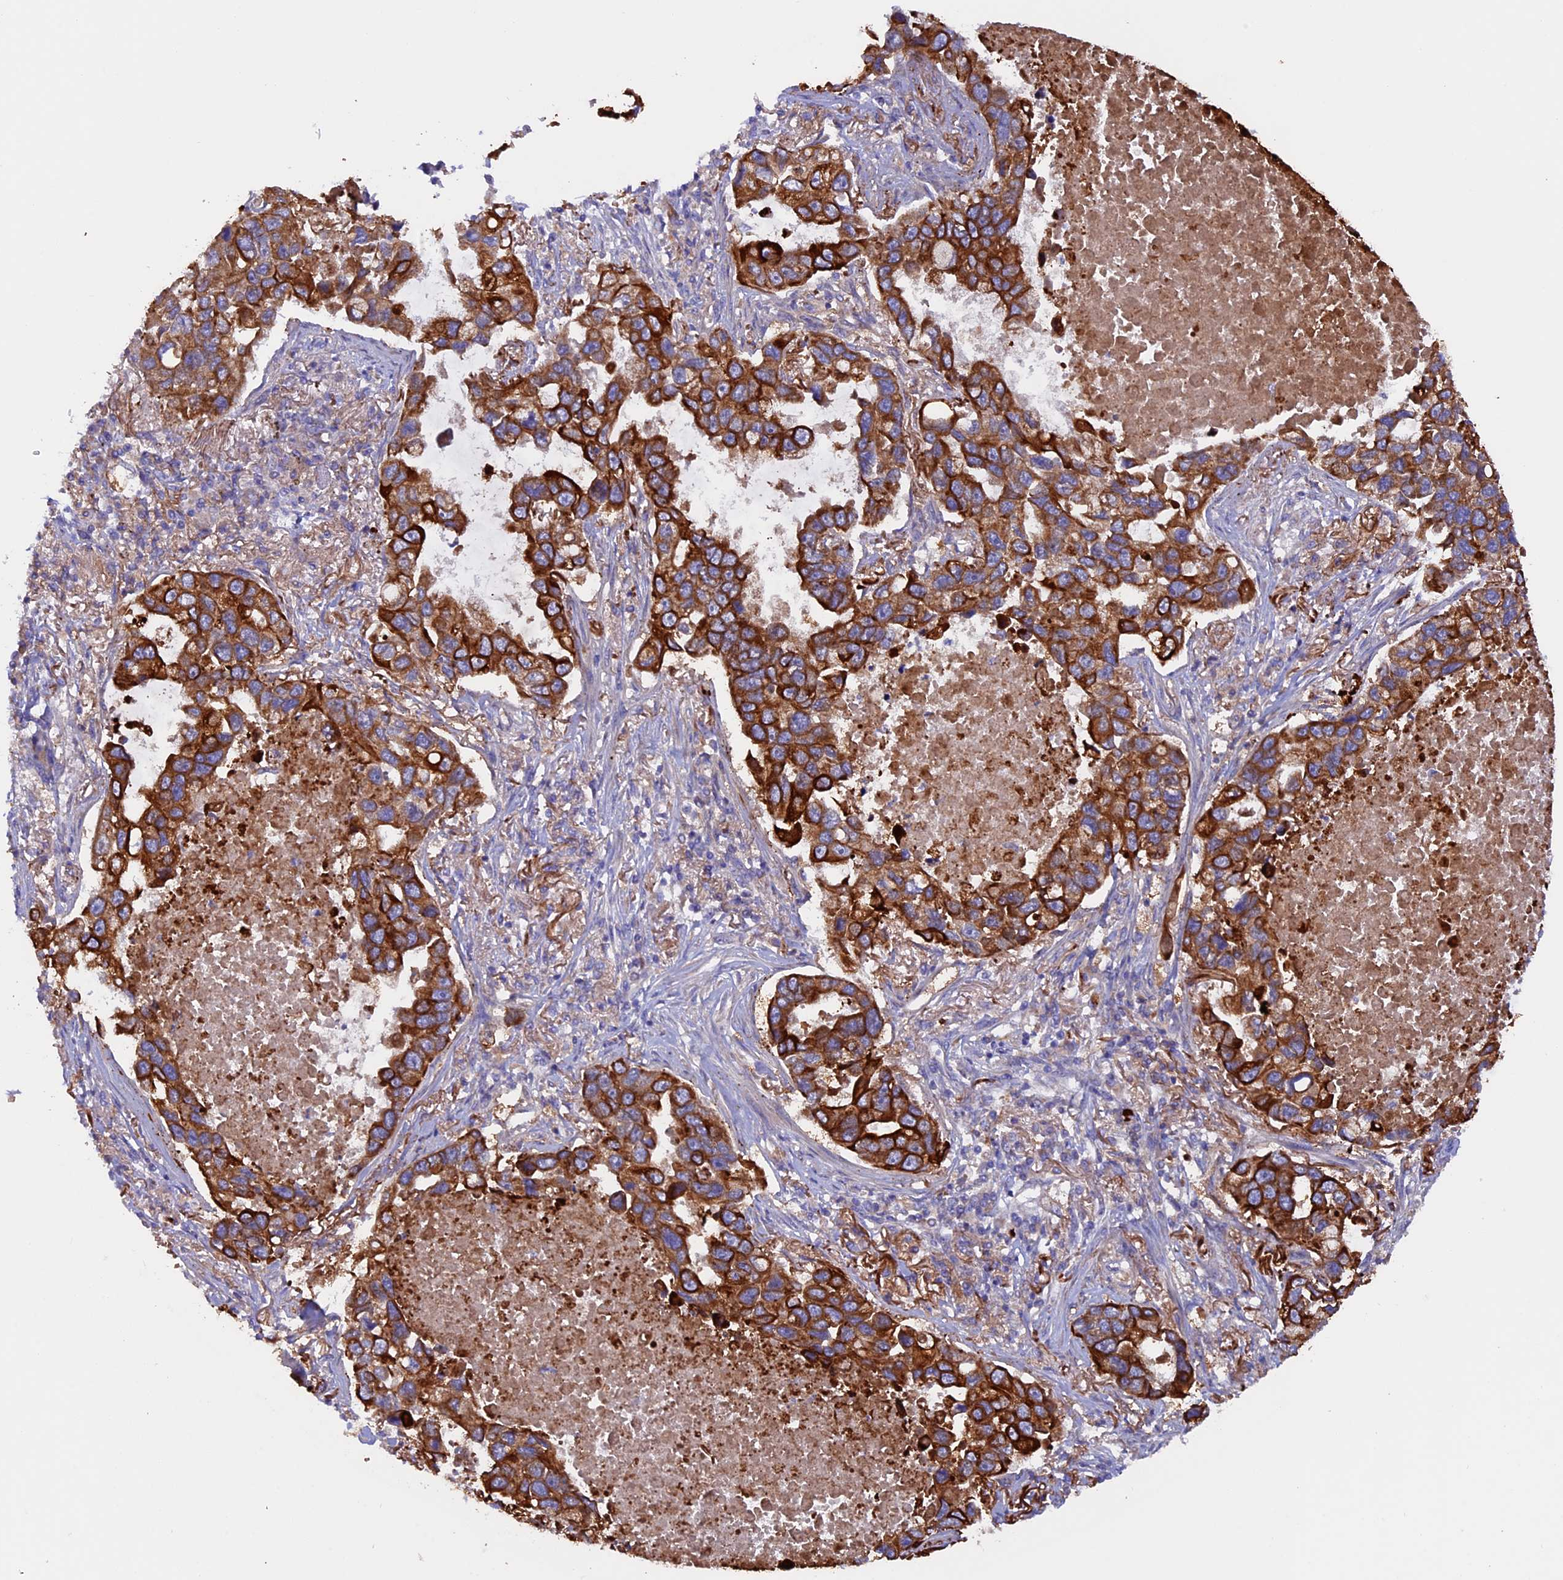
{"staining": {"intensity": "strong", "quantity": ">75%", "location": "cytoplasmic/membranous"}, "tissue": "lung cancer", "cell_type": "Tumor cells", "image_type": "cancer", "snomed": [{"axis": "morphology", "description": "Adenocarcinoma, NOS"}, {"axis": "topography", "description": "Lung"}], "caption": "A brown stain highlights strong cytoplasmic/membranous positivity of a protein in lung adenocarcinoma tumor cells.", "gene": "PTPN9", "patient": {"sex": "male", "age": 64}}